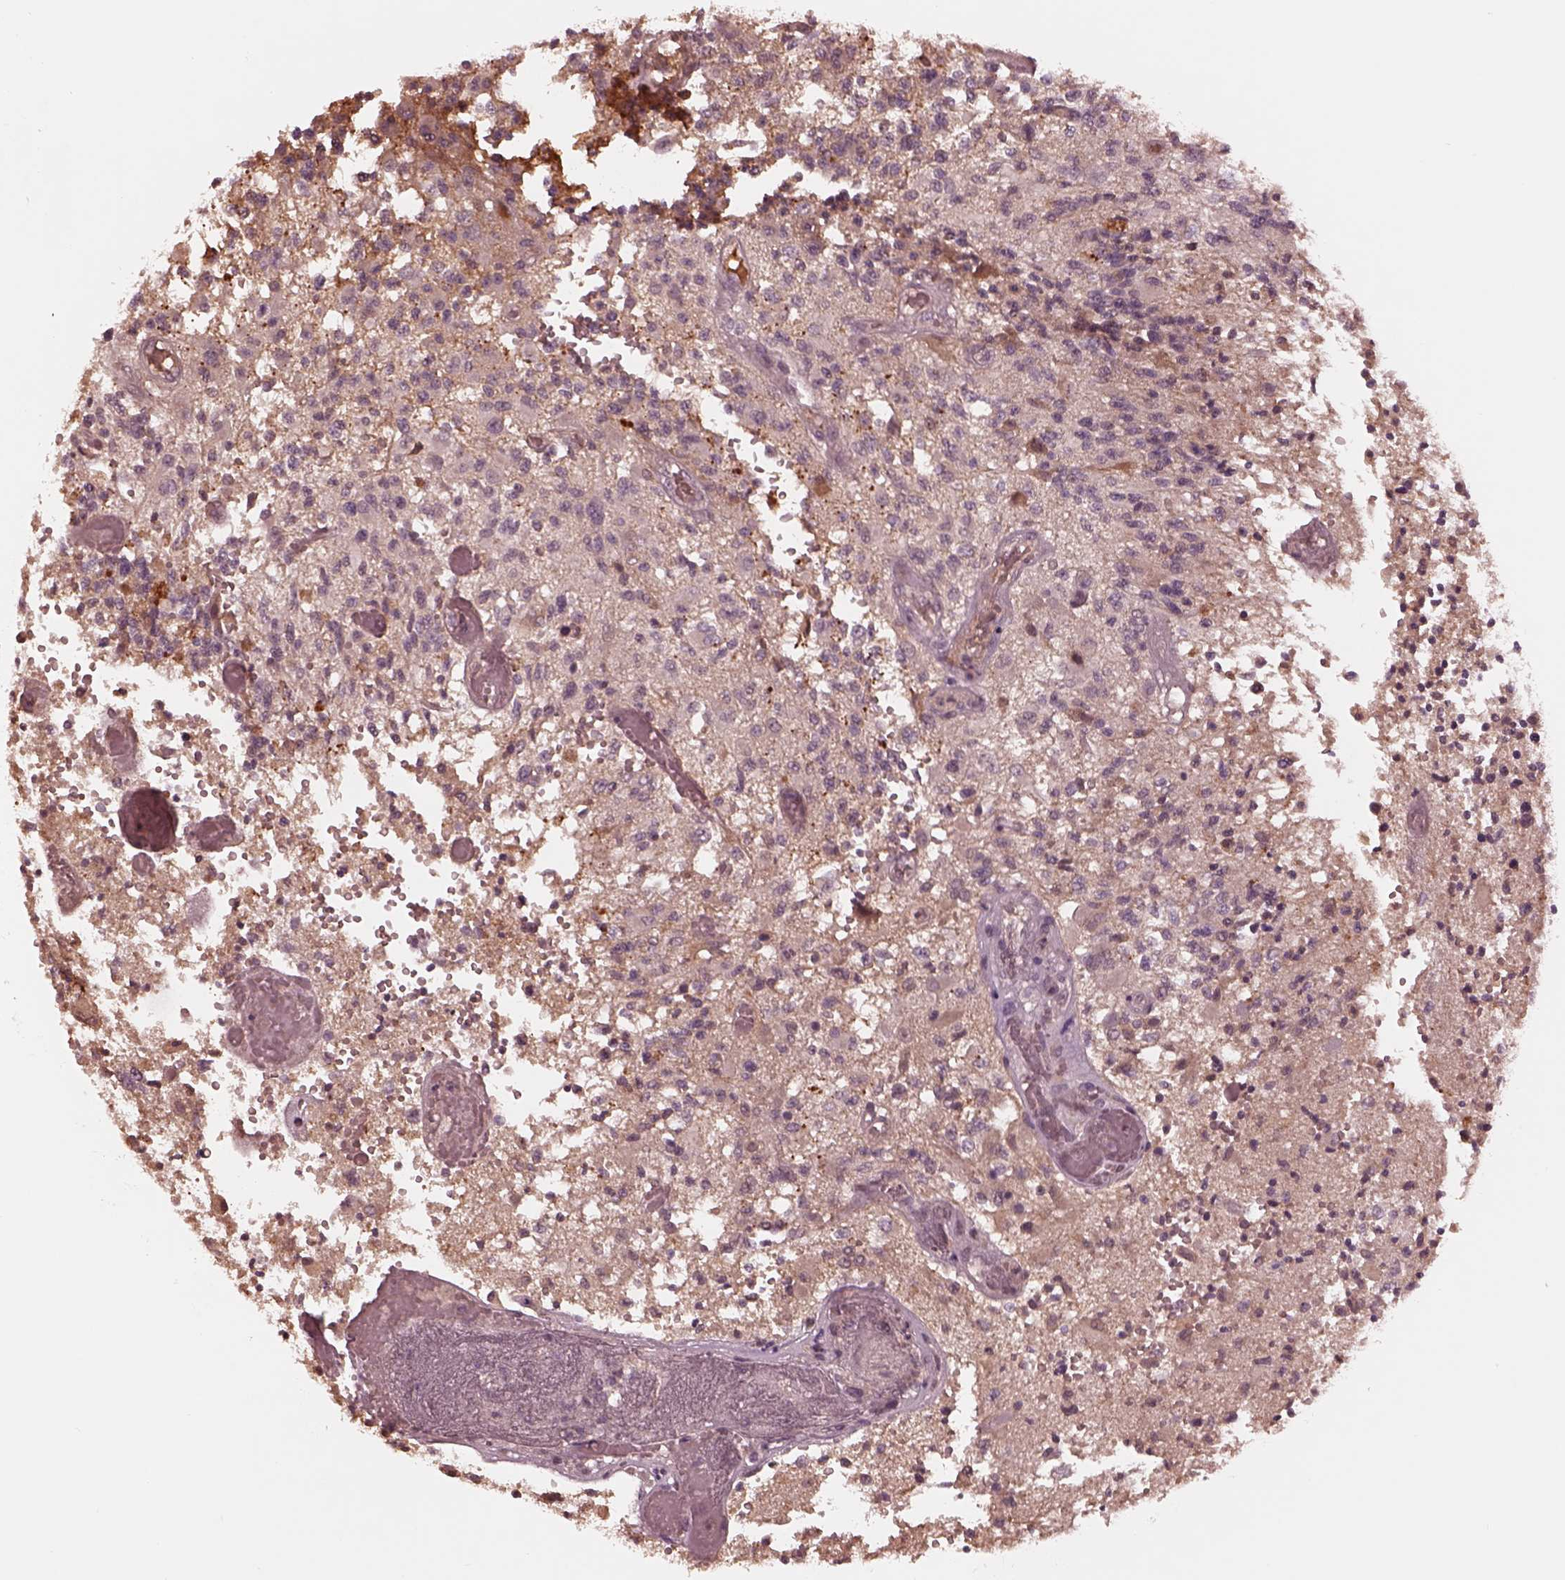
{"staining": {"intensity": "negative", "quantity": "none", "location": "none"}, "tissue": "glioma", "cell_type": "Tumor cells", "image_type": "cancer", "snomed": [{"axis": "morphology", "description": "Glioma, malignant, High grade"}, {"axis": "topography", "description": "Brain"}], "caption": "Immunohistochemical staining of glioma displays no significant expression in tumor cells.", "gene": "TF", "patient": {"sex": "female", "age": 63}}